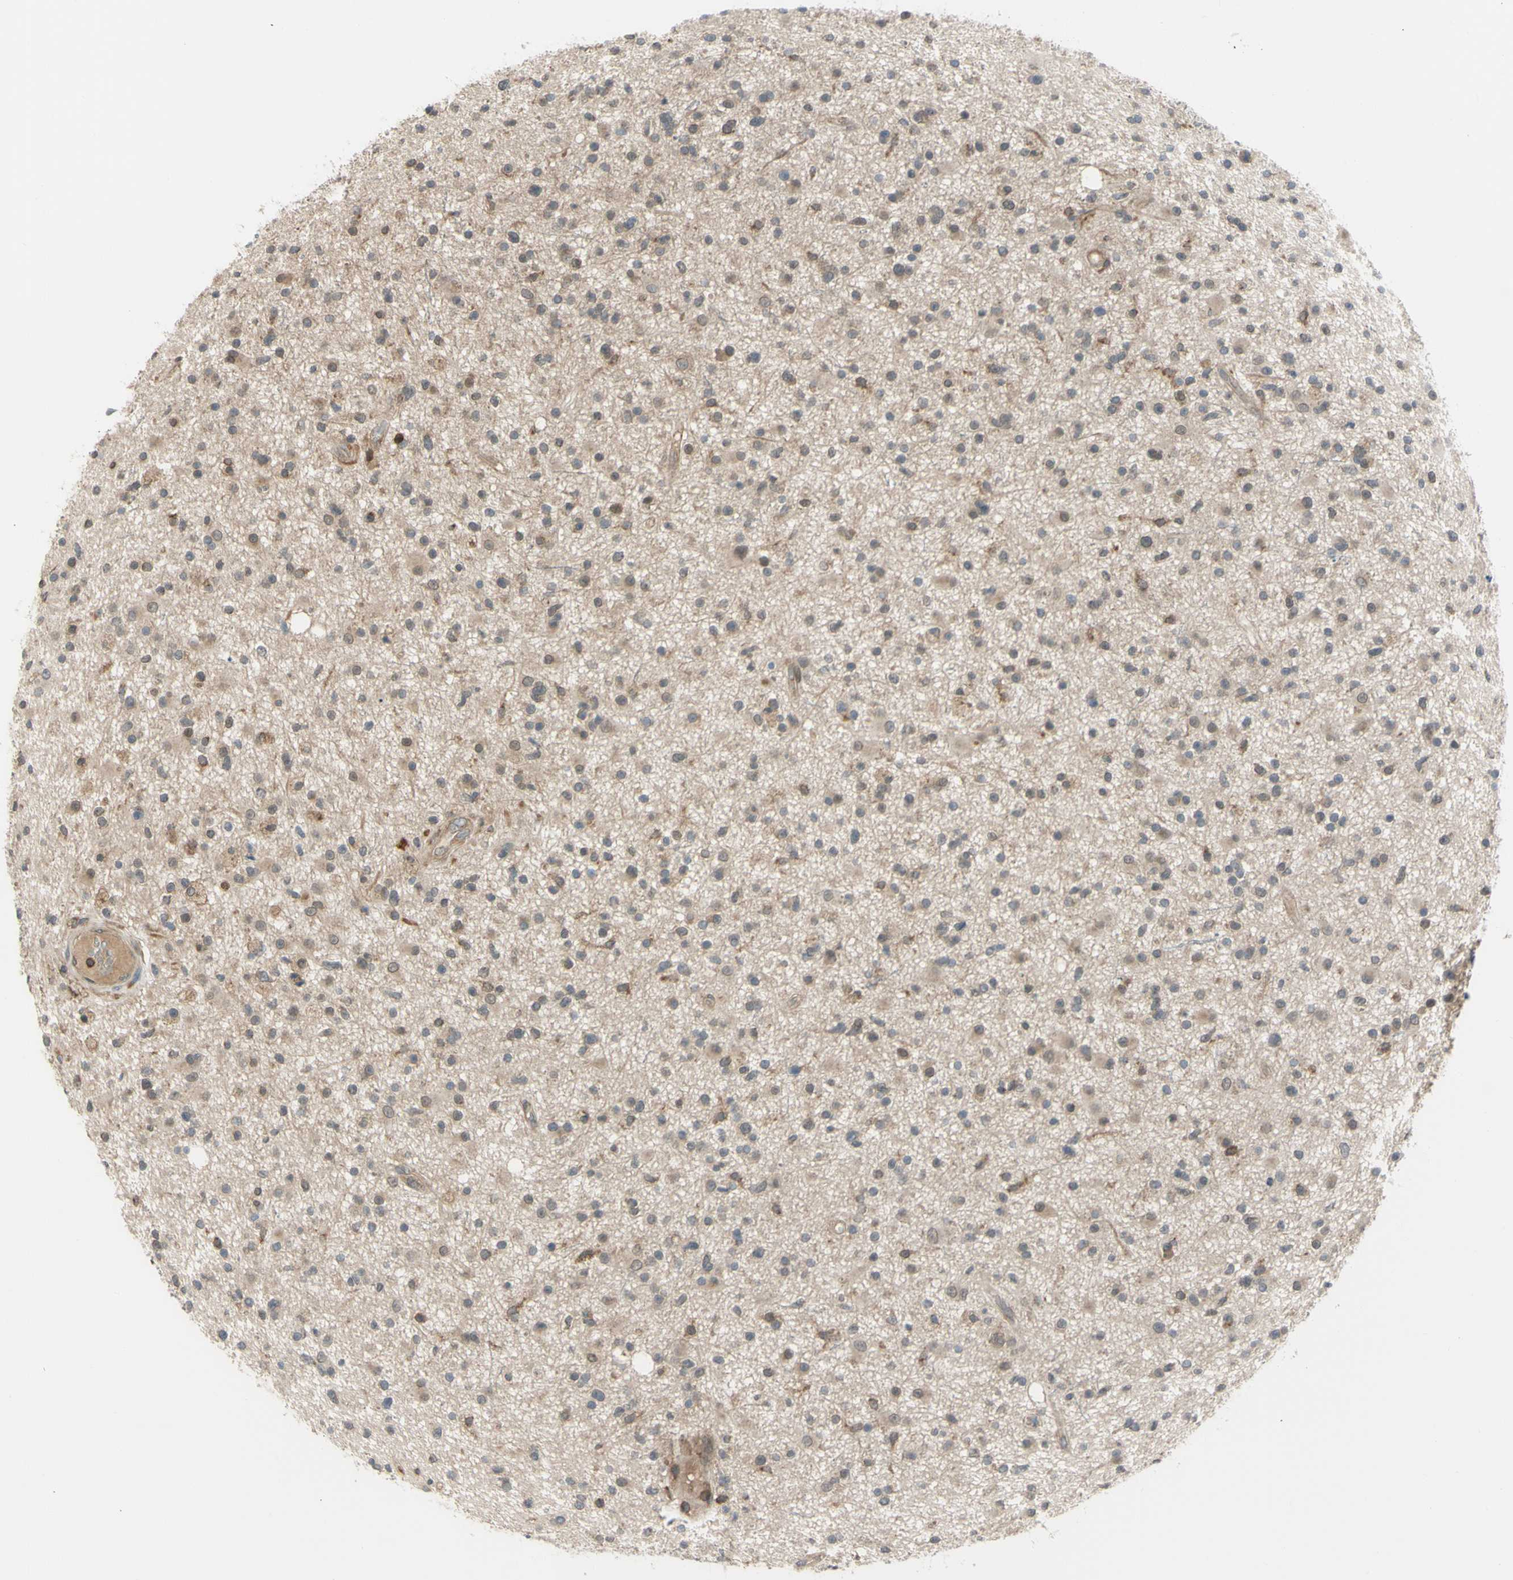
{"staining": {"intensity": "weak", "quantity": "25%-75%", "location": "cytoplasmic/membranous"}, "tissue": "glioma", "cell_type": "Tumor cells", "image_type": "cancer", "snomed": [{"axis": "morphology", "description": "Glioma, malignant, High grade"}, {"axis": "topography", "description": "Brain"}], "caption": "Malignant high-grade glioma was stained to show a protein in brown. There is low levels of weak cytoplasmic/membranous expression in approximately 25%-75% of tumor cells.", "gene": "FLII", "patient": {"sex": "male", "age": 33}}